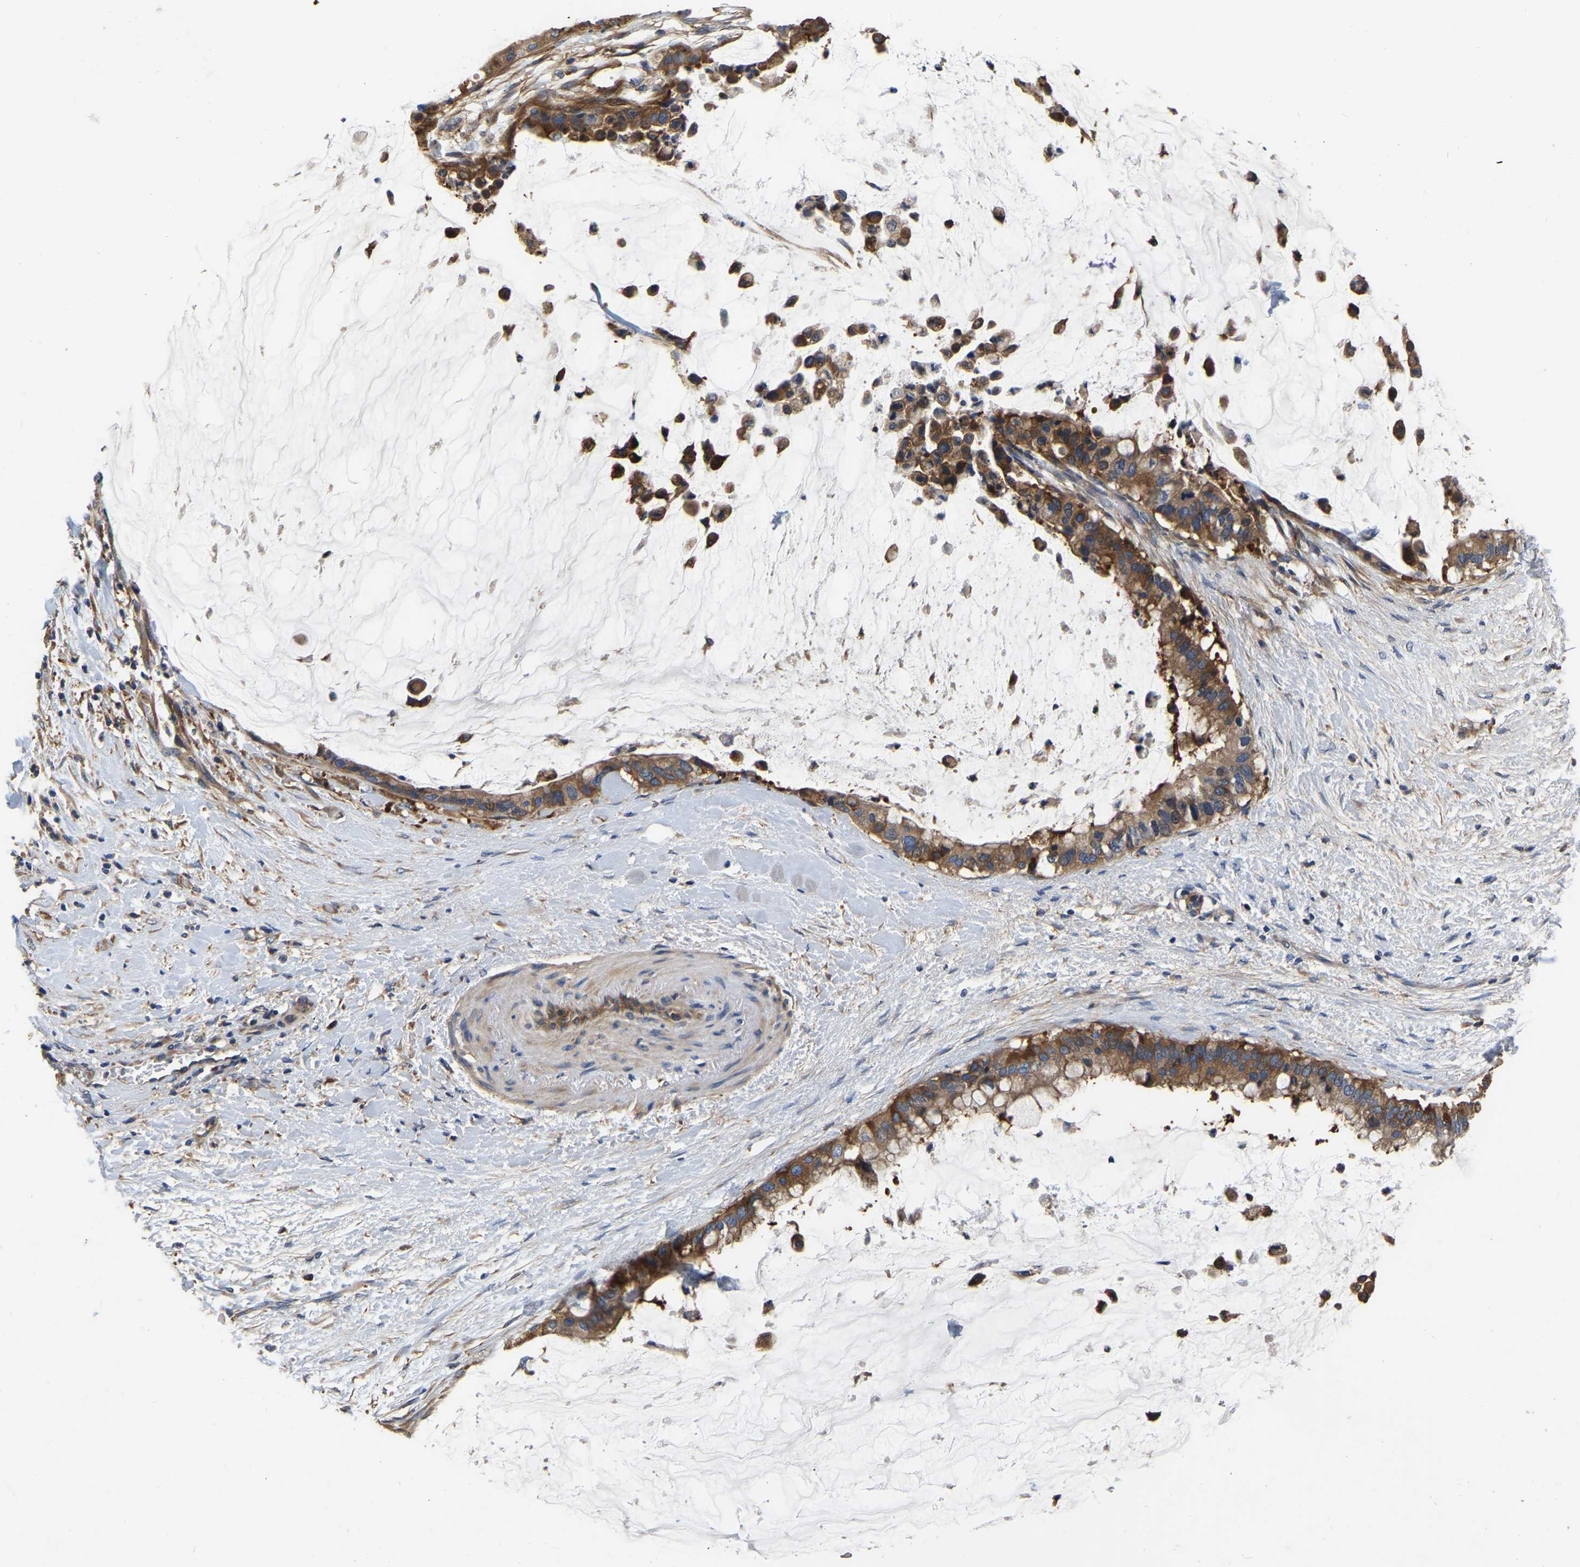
{"staining": {"intensity": "moderate", "quantity": ">75%", "location": "cytoplasmic/membranous"}, "tissue": "pancreatic cancer", "cell_type": "Tumor cells", "image_type": "cancer", "snomed": [{"axis": "morphology", "description": "Adenocarcinoma, NOS"}, {"axis": "topography", "description": "Pancreas"}], "caption": "Moderate cytoplasmic/membranous staining is identified in approximately >75% of tumor cells in pancreatic adenocarcinoma. (DAB = brown stain, brightfield microscopy at high magnification).", "gene": "GARS1", "patient": {"sex": "male", "age": 41}}